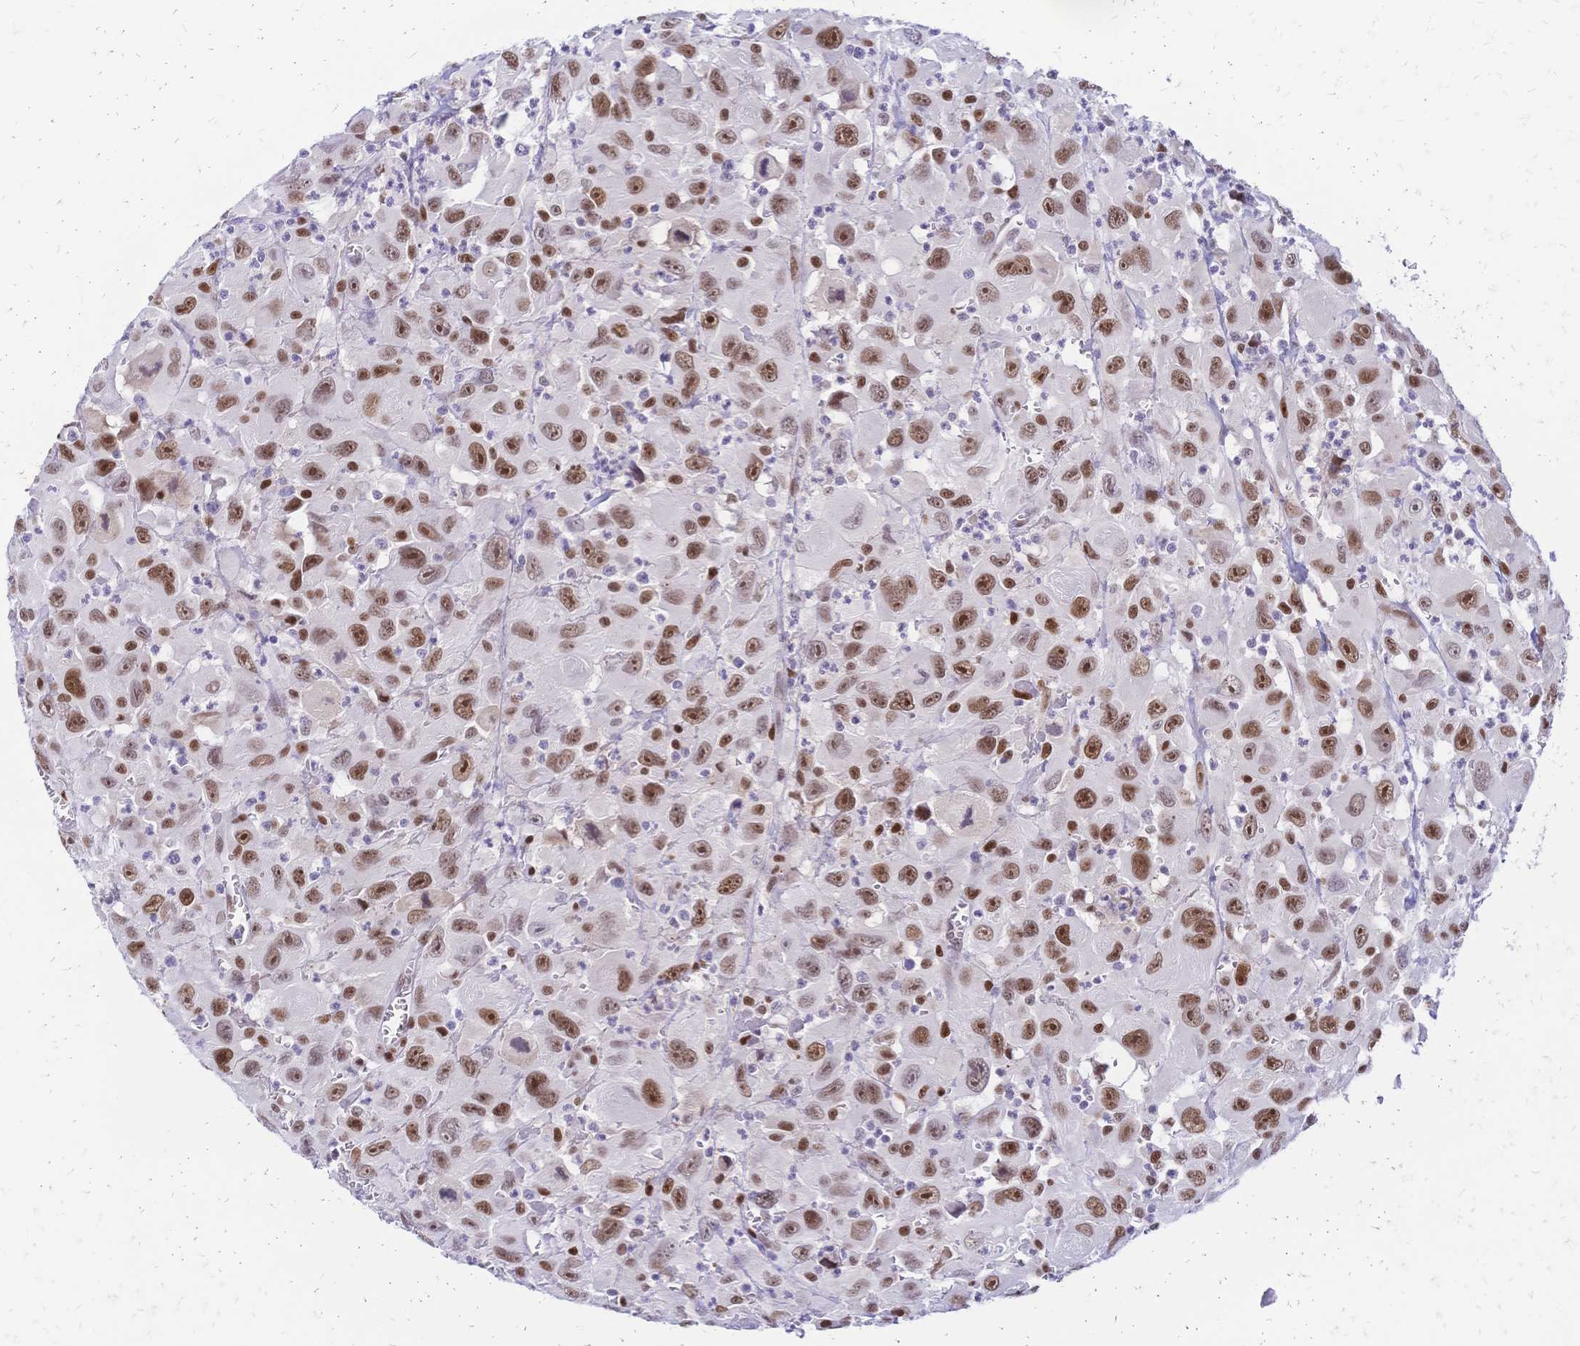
{"staining": {"intensity": "moderate", "quantity": ">75%", "location": "nuclear"}, "tissue": "head and neck cancer", "cell_type": "Tumor cells", "image_type": "cancer", "snomed": [{"axis": "morphology", "description": "Squamous cell carcinoma, NOS"}, {"axis": "morphology", "description": "Squamous cell carcinoma, metastatic, NOS"}, {"axis": "topography", "description": "Oral tissue"}, {"axis": "topography", "description": "Head-Neck"}], "caption": "Human head and neck cancer stained with a protein marker reveals moderate staining in tumor cells.", "gene": "NFIC", "patient": {"sex": "female", "age": 85}}